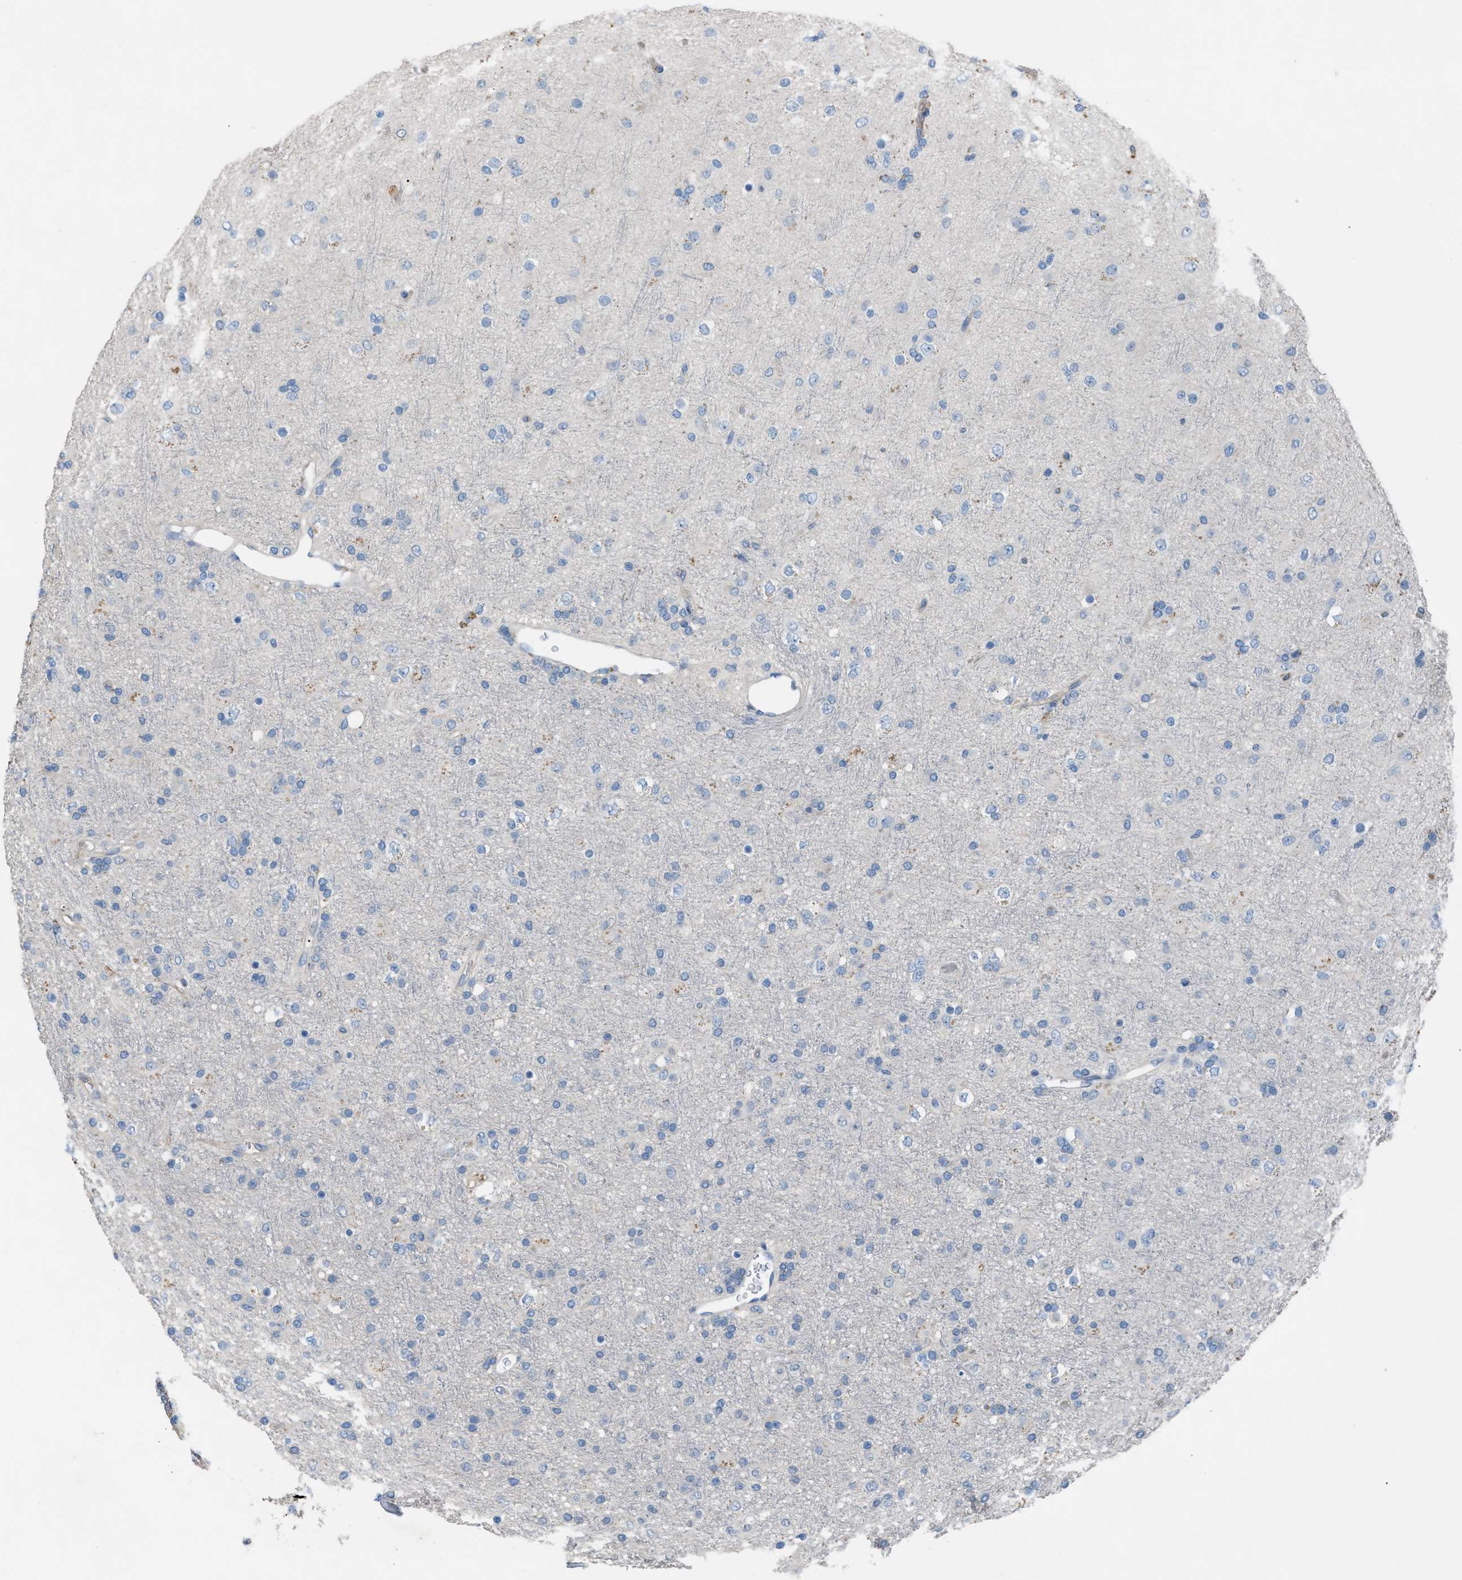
{"staining": {"intensity": "negative", "quantity": "none", "location": "none"}, "tissue": "glioma", "cell_type": "Tumor cells", "image_type": "cancer", "snomed": [{"axis": "morphology", "description": "Glioma, malignant, Low grade"}, {"axis": "topography", "description": "Brain"}], "caption": "Tumor cells show no significant expression in glioma. (DAB immunohistochemistry with hematoxylin counter stain).", "gene": "DYSF", "patient": {"sex": "male", "age": 65}}